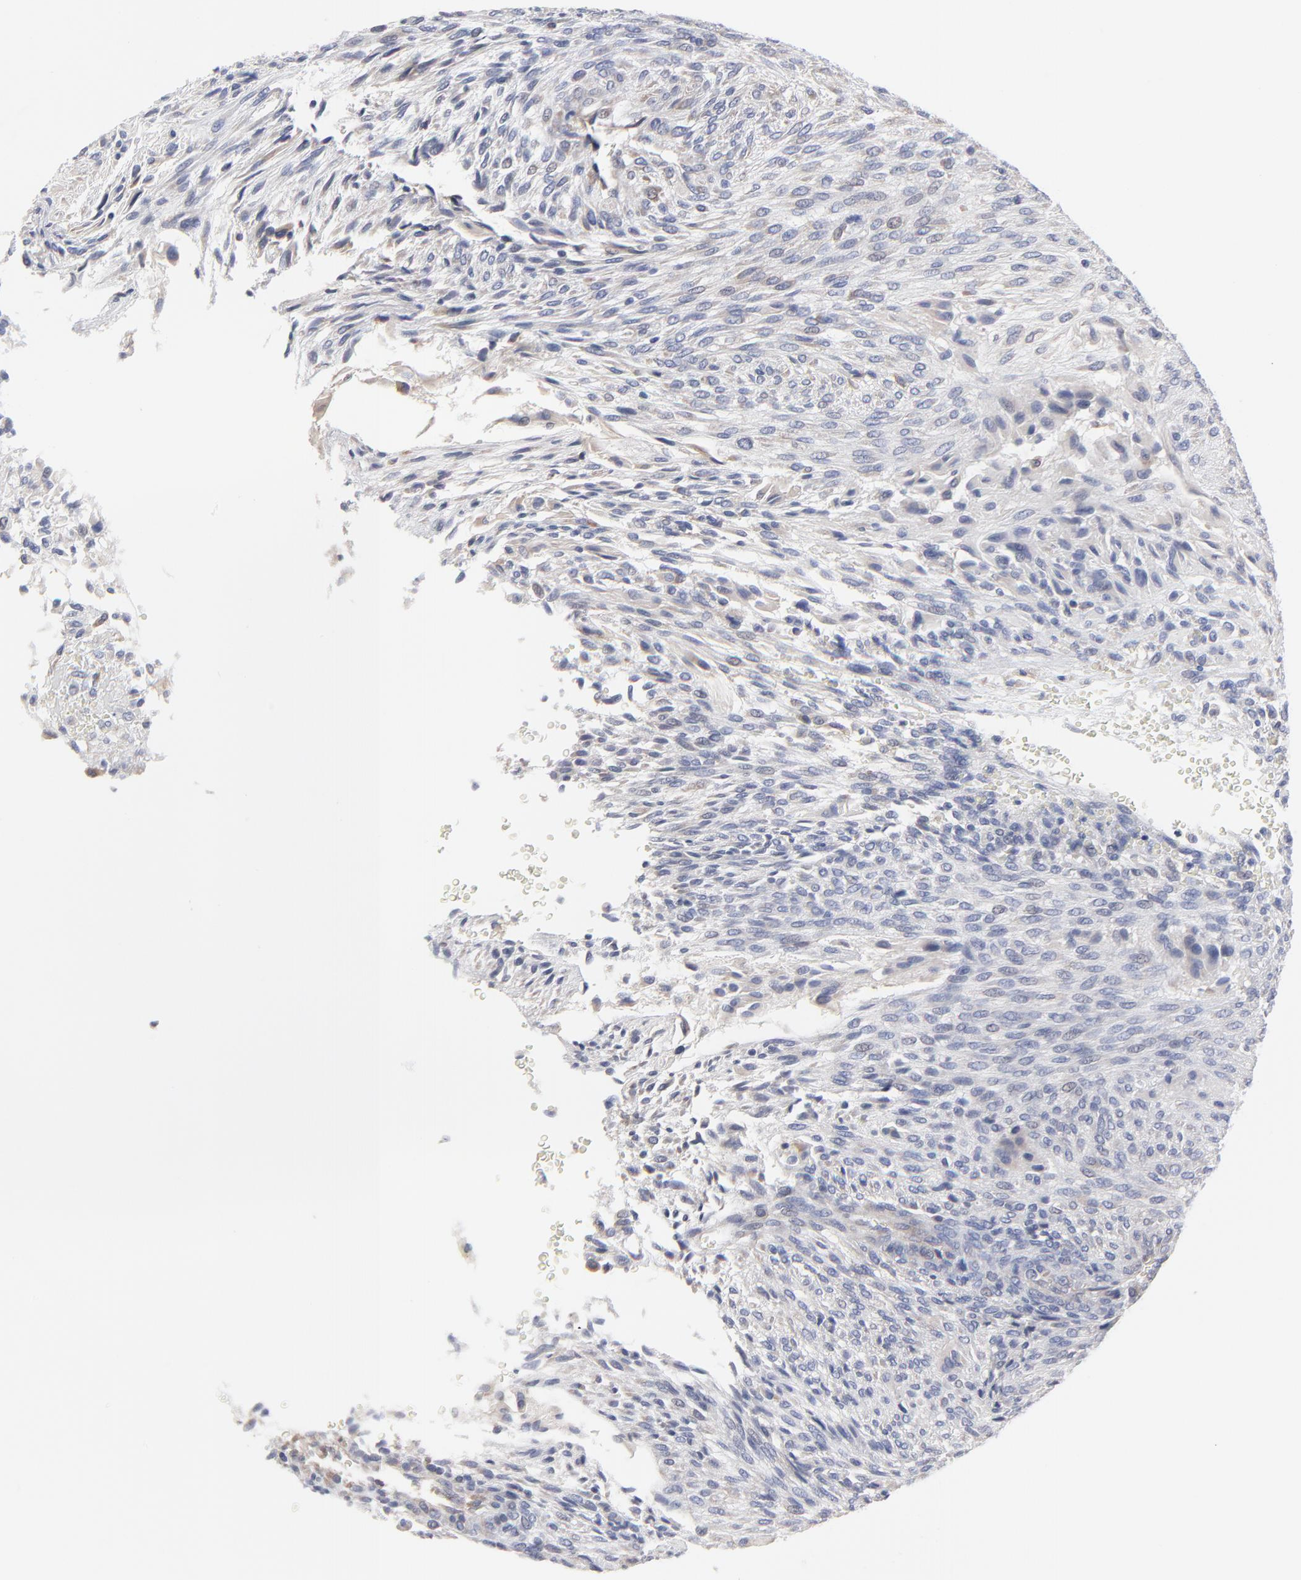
{"staining": {"intensity": "negative", "quantity": "none", "location": "none"}, "tissue": "glioma", "cell_type": "Tumor cells", "image_type": "cancer", "snomed": [{"axis": "morphology", "description": "Glioma, malignant, High grade"}, {"axis": "topography", "description": "Cerebral cortex"}], "caption": "IHC histopathology image of glioma stained for a protein (brown), which displays no positivity in tumor cells. (DAB (3,3'-diaminobenzidine) immunohistochemistry with hematoxylin counter stain).", "gene": "TRIM22", "patient": {"sex": "female", "age": 55}}